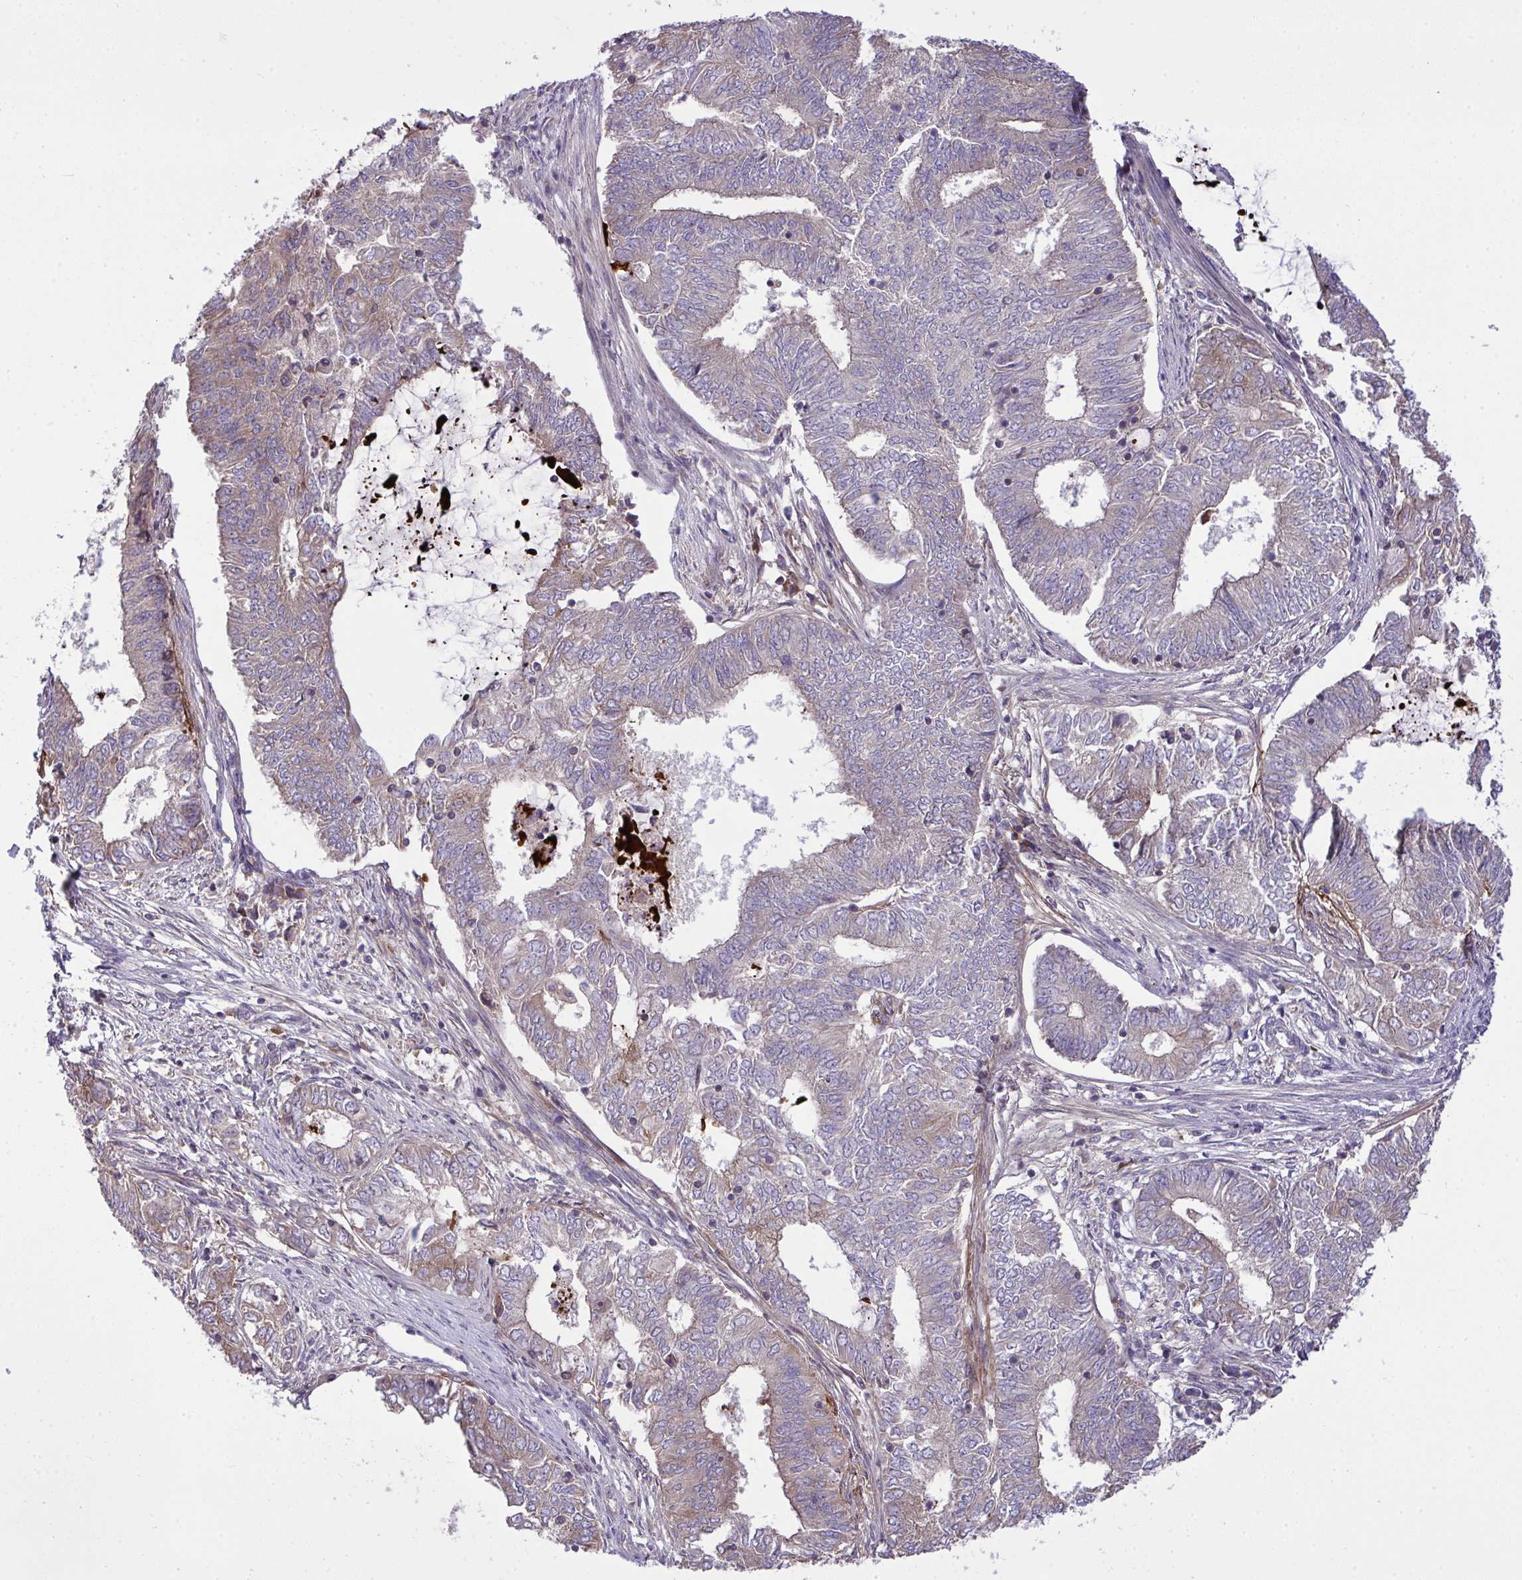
{"staining": {"intensity": "negative", "quantity": "none", "location": "none"}, "tissue": "endometrial cancer", "cell_type": "Tumor cells", "image_type": "cancer", "snomed": [{"axis": "morphology", "description": "Adenocarcinoma, NOS"}, {"axis": "topography", "description": "Endometrium"}], "caption": "Tumor cells are negative for protein expression in human endometrial adenocarcinoma. (Brightfield microscopy of DAB (3,3'-diaminobenzidine) immunohistochemistry (IHC) at high magnification).", "gene": "GRB14", "patient": {"sex": "female", "age": 62}}